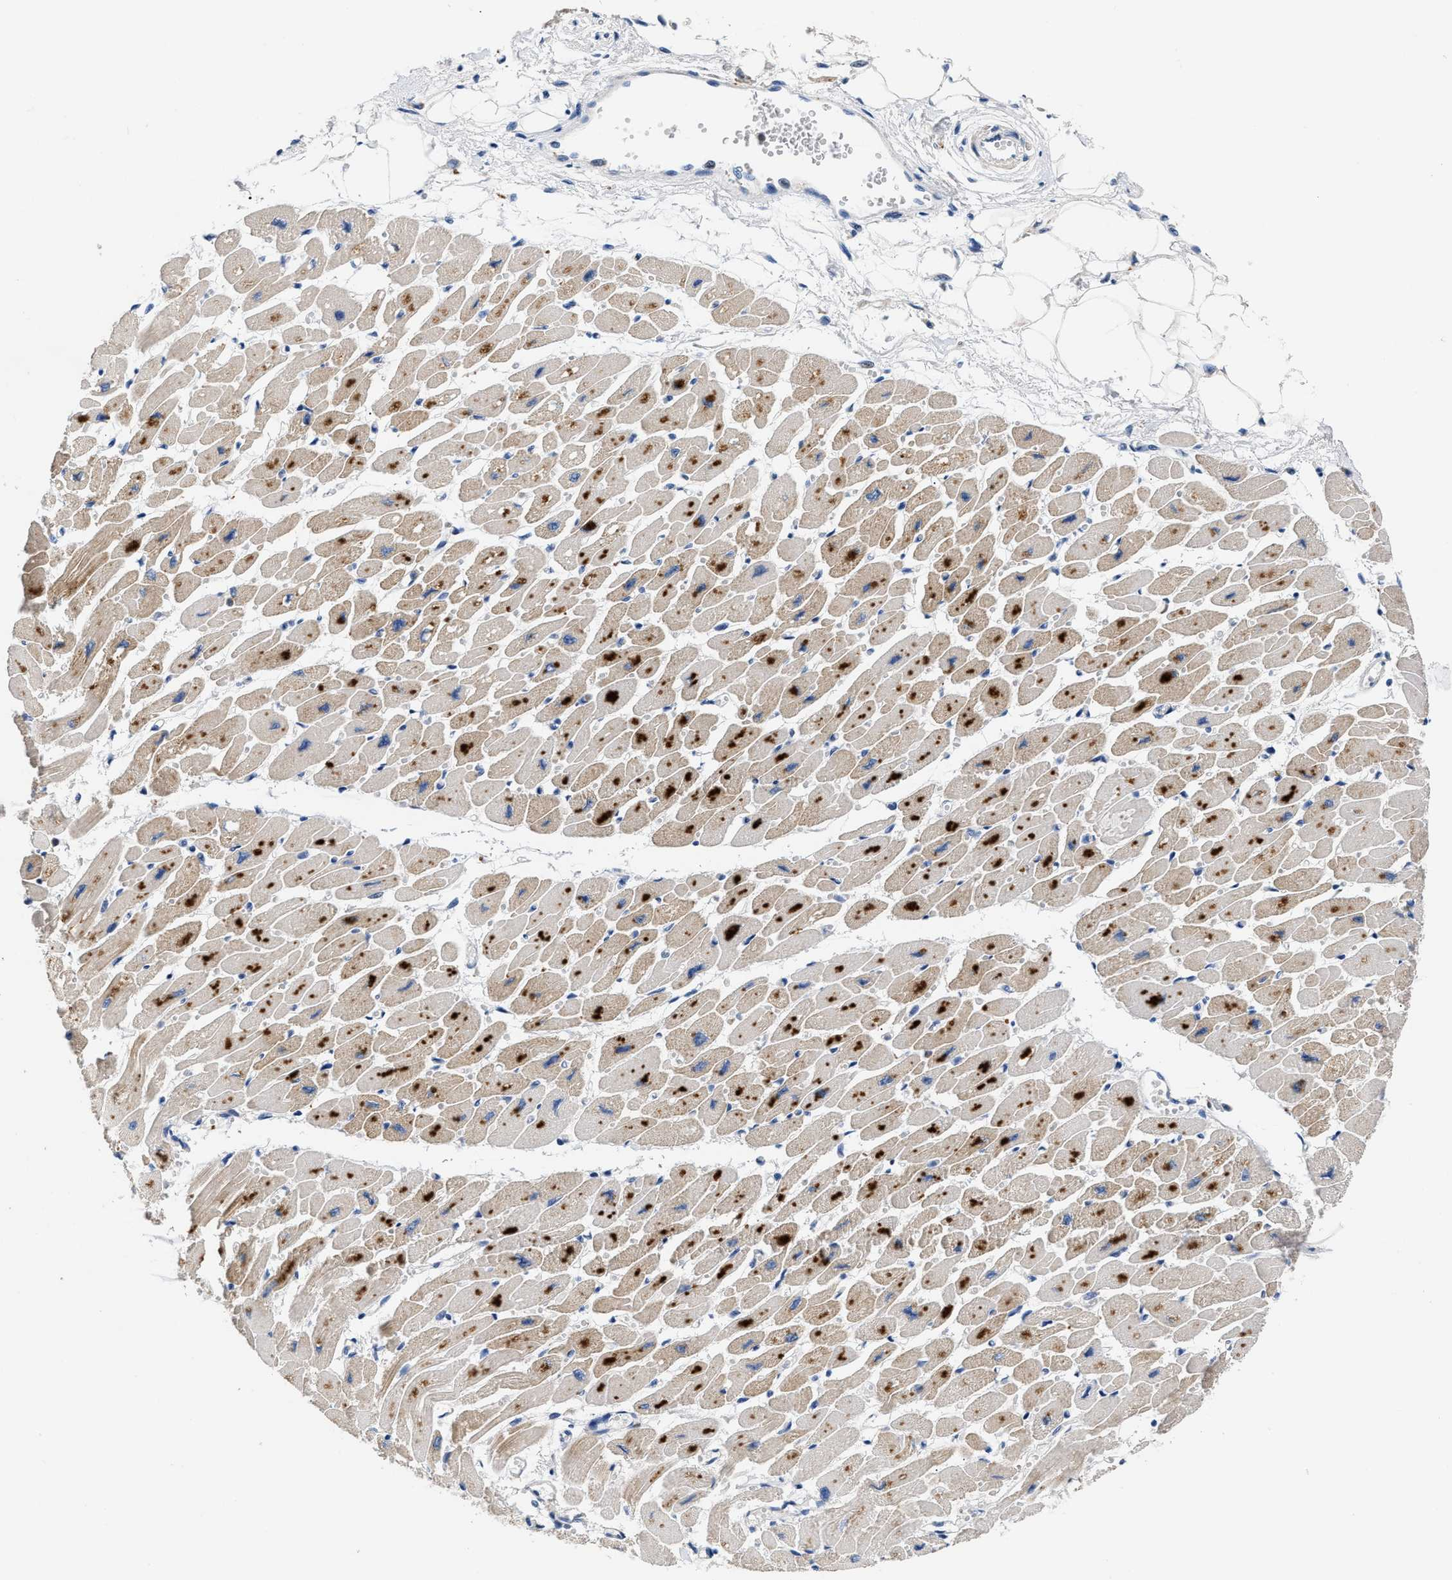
{"staining": {"intensity": "moderate", "quantity": "25%-75%", "location": "cytoplasmic/membranous"}, "tissue": "heart muscle", "cell_type": "Cardiomyocytes", "image_type": "normal", "snomed": [{"axis": "morphology", "description": "Normal tissue, NOS"}, {"axis": "topography", "description": "Heart"}], "caption": "Protein staining of unremarkable heart muscle exhibits moderate cytoplasmic/membranous expression in approximately 25%-75% of cardiomyocytes.", "gene": "CCDC171", "patient": {"sex": "female", "age": 54}}